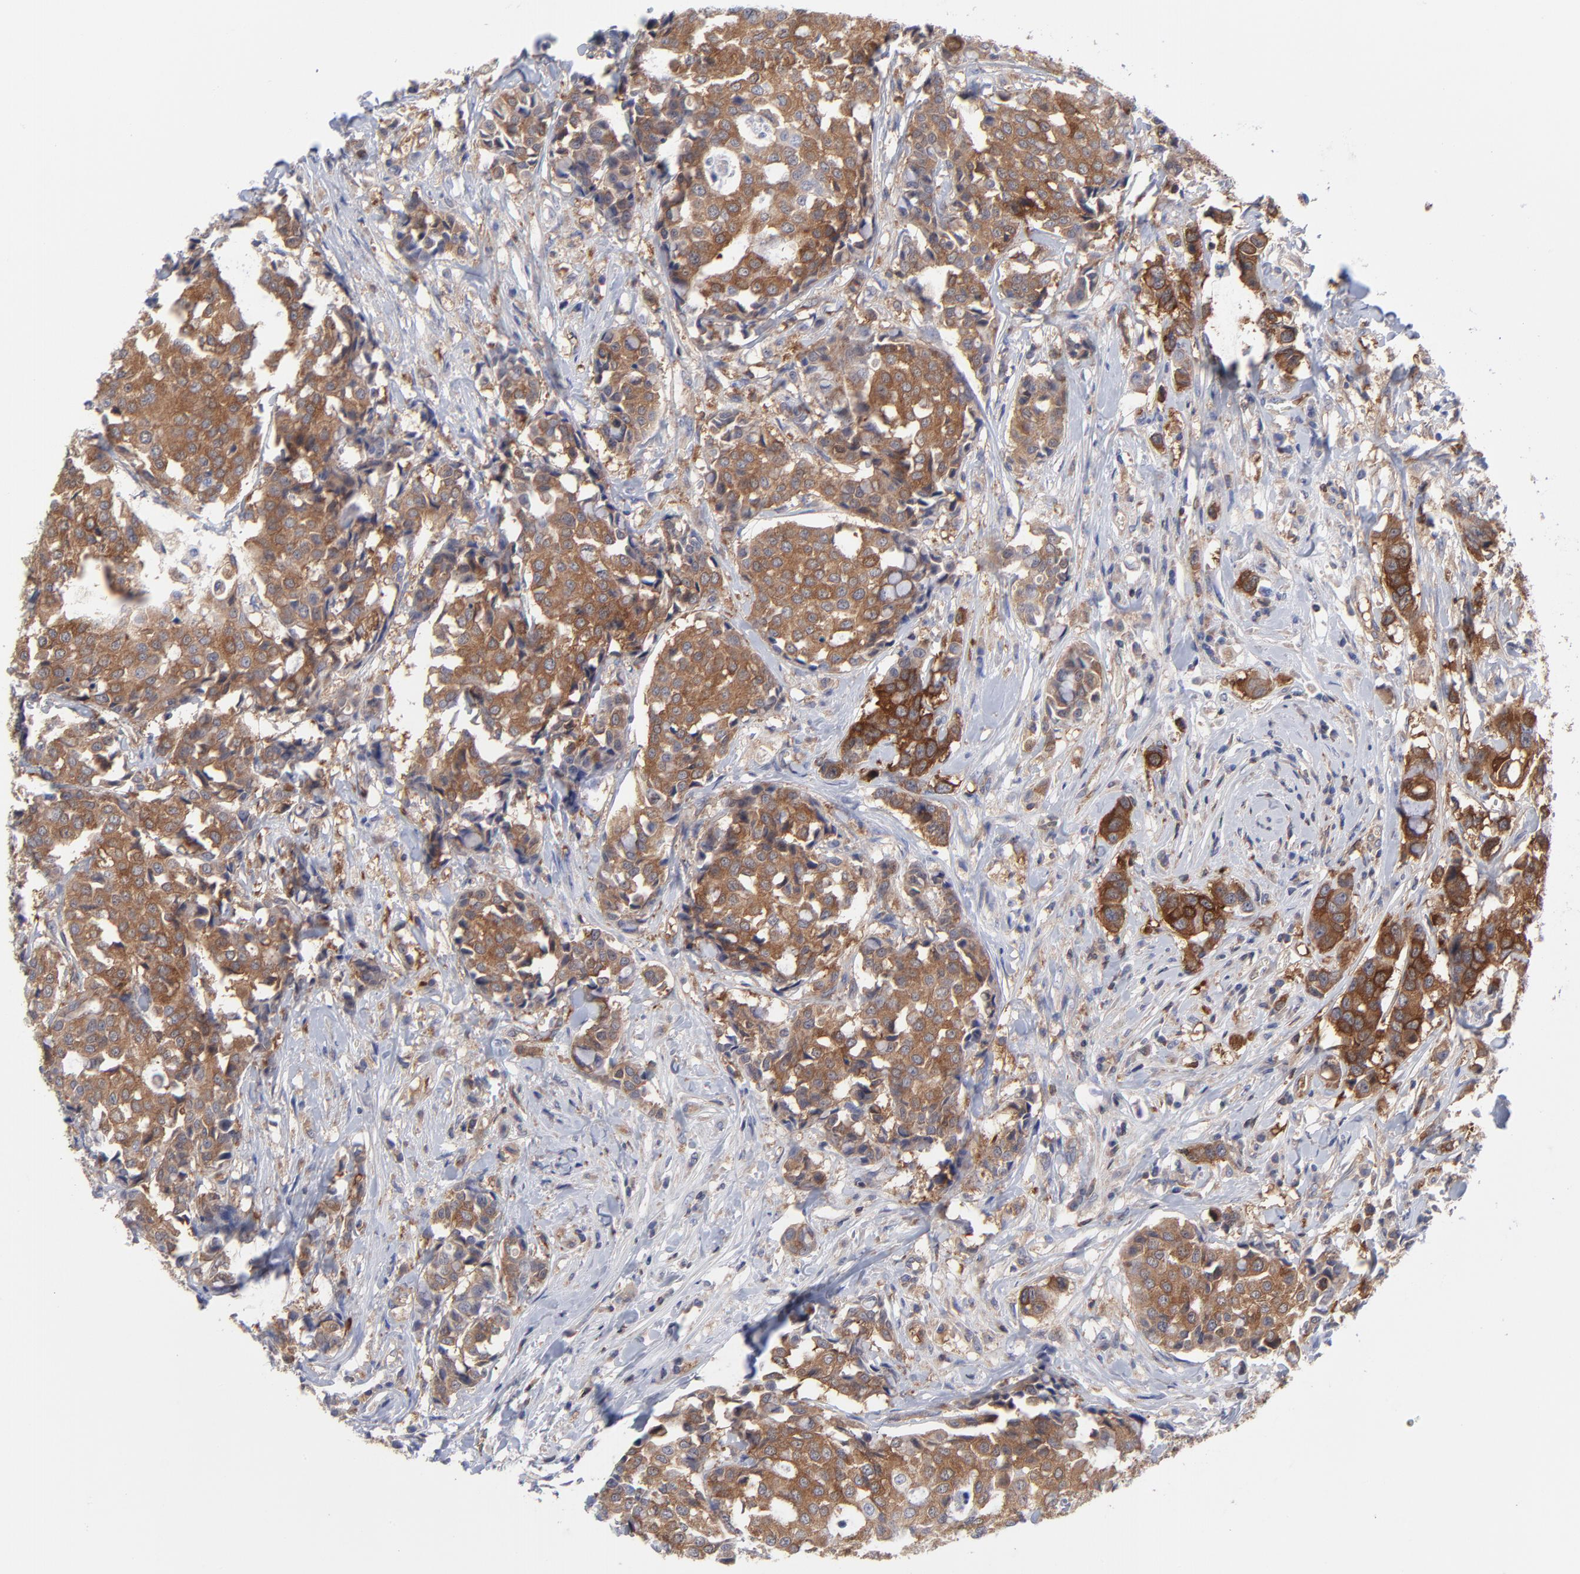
{"staining": {"intensity": "moderate", "quantity": ">75%", "location": "cytoplasmic/membranous"}, "tissue": "breast cancer", "cell_type": "Tumor cells", "image_type": "cancer", "snomed": [{"axis": "morphology", "description": "Duct carcinoma"}, {"axis": "topography", "description": "Breast"}], "caption": "Immunohistochemical staining of human breast cancer displays moderate cytoplasmic/membranous protein staining in approximately >75% of tumor cells. The staining was performed using DAB to visualize the protein expression in brown, while the nuclei were stained in blue with hematoxylin (Magnification: 20x).", "gene": "NFKBIA", "patient": {"sex": "female", "age": 27}}